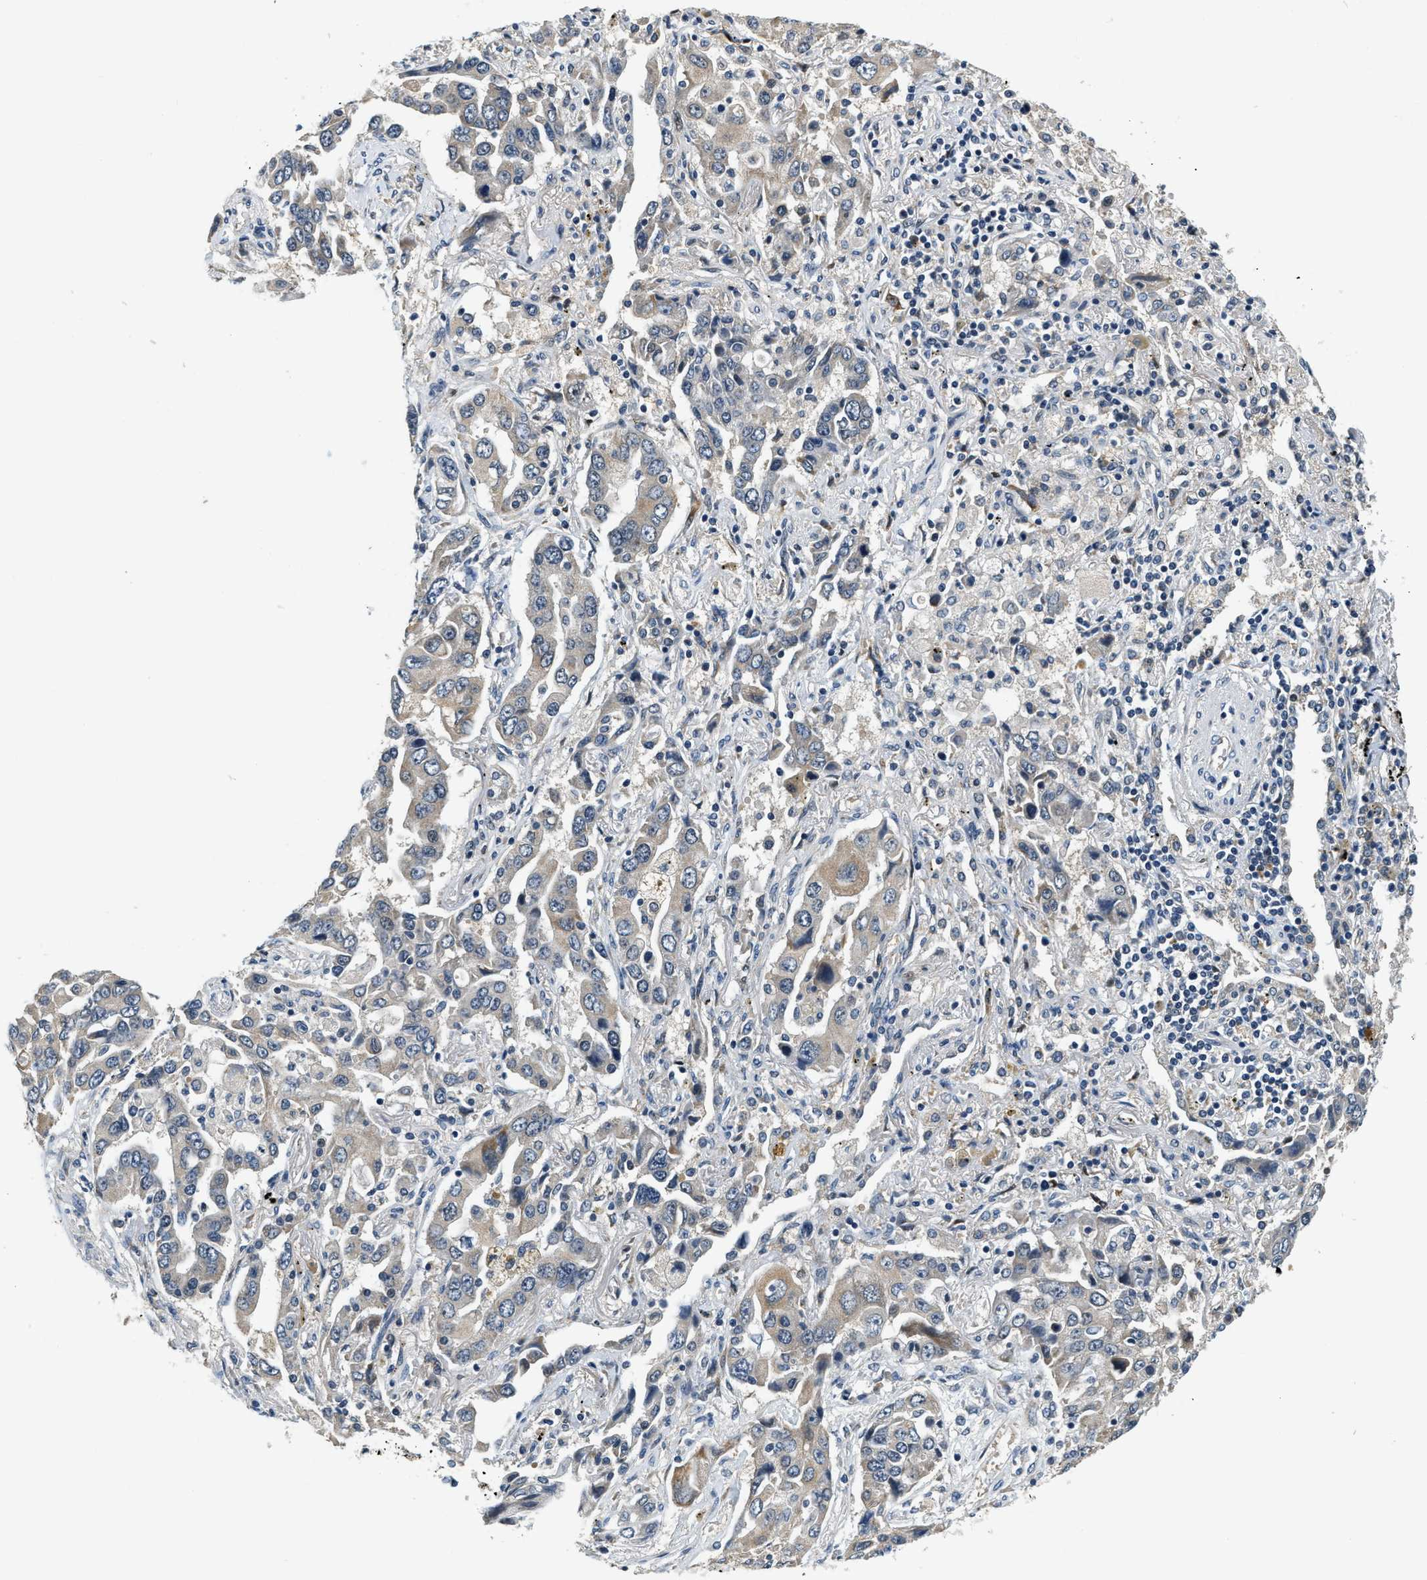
{"staining": {"intensity": "weak", "quantity": "25%-75%", "location": "cytoplasmic/membranous"}, "tissue": "lung cancer", "cell_type": "Tumor cells", "image_type": "cancer", "snomed": [{"axis": "morphology", "description": "Adenocarcinoma, NOS"}, {"axis": "topography", "description": "Lung"}], "caption": "Immunohistochemistry histopathology image of human adenocarcinoma (lung) stained for a protein (brown), which reveals low levels of weak cytoplasmic/membranous positivity in about 25%-75% of tumor cells.", "gene": "YAE1", "patient": {"sex": "female", "age": 65}}